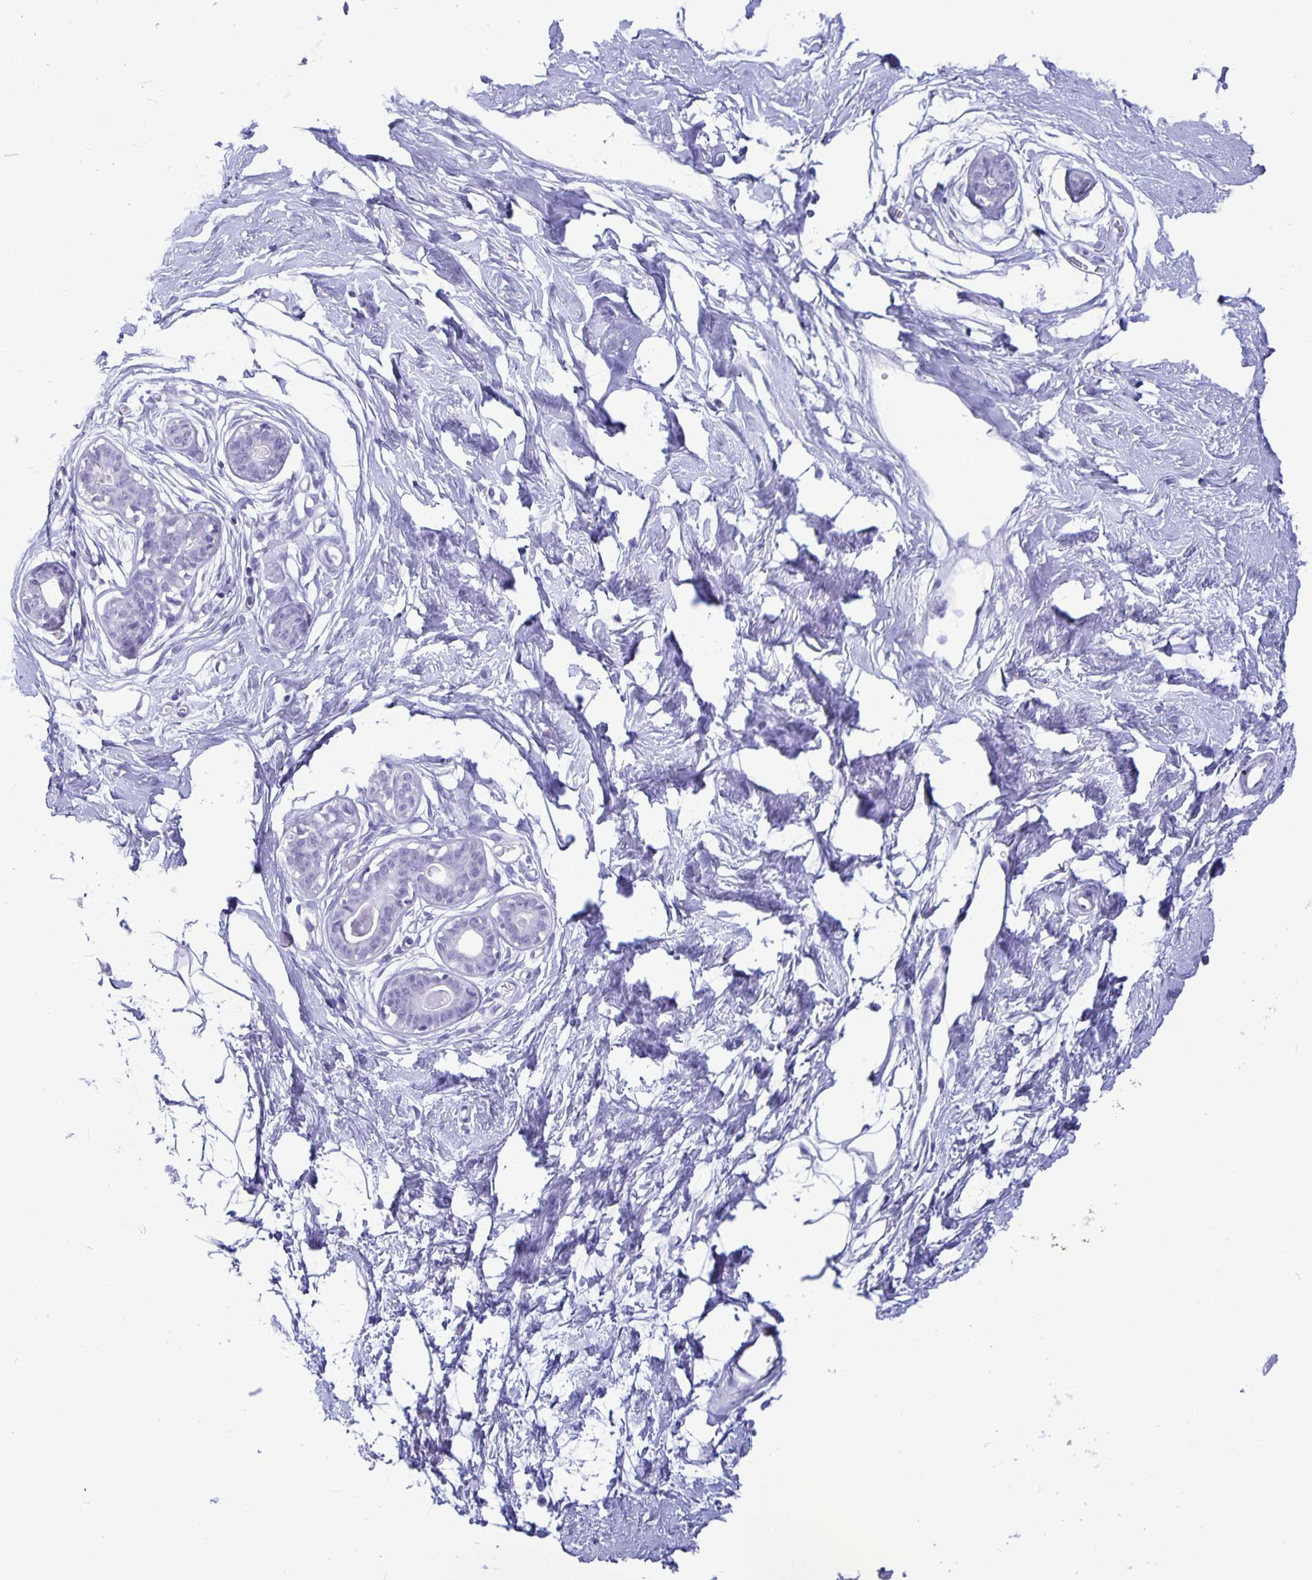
{"staining": {"intensity": "negative", "quantity": "none", "location": "none"}, "tissue": "breast", "cell_type": "Adipocytes", "image_type": "normal", "snomed": [{"axis": "morphology", "description": "Normal tissue, NOS"}, {"axis": "topography", "description": "Breast"}], "caption": "An image of human breast is negative for staining in adipocytes. (DAB immunohistochemistry, high magnification).", "gene": "BPIFA3", "patient": {"sex": "female", "age": 45}}